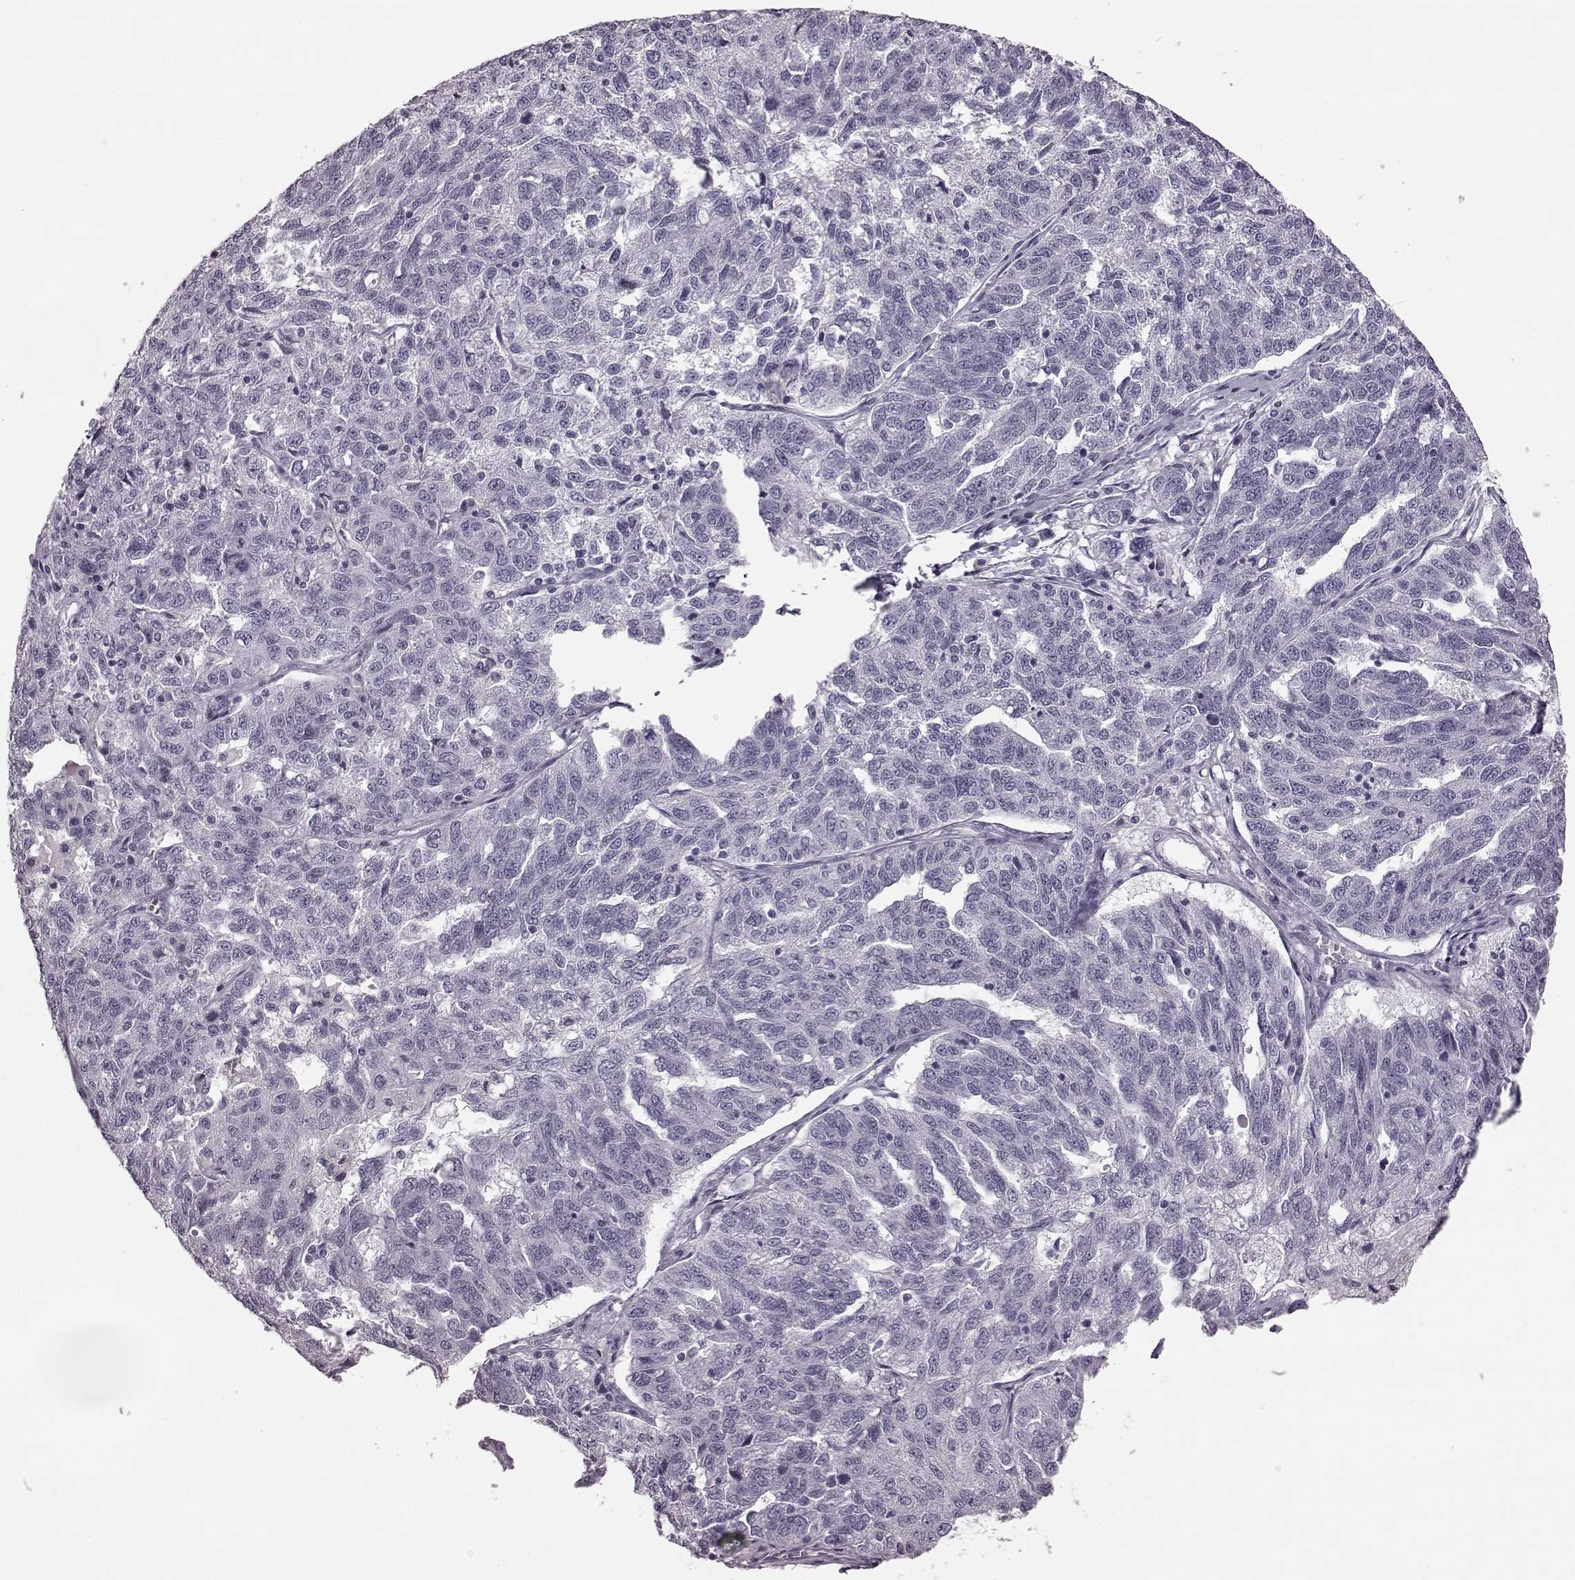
{"staining": {"intensity": "negative", "quantity": "none", "location": "none"}, "tissue": "ovarian cancer", "cell_type": "Tumor cells", "image_type": "cancer", "snomed": [{"axis": "morphology", "description": "Cystadenocarcinoma, serous, NOS"}, {"axis": "topography", "description": "Ovary"}], "caption": "An image of human serous cystadenocarcinoma (ovarian) is negative for staining in tumor cells.", "gene": "ZNF433", "patient": {"sex": "female", "age": 71}}